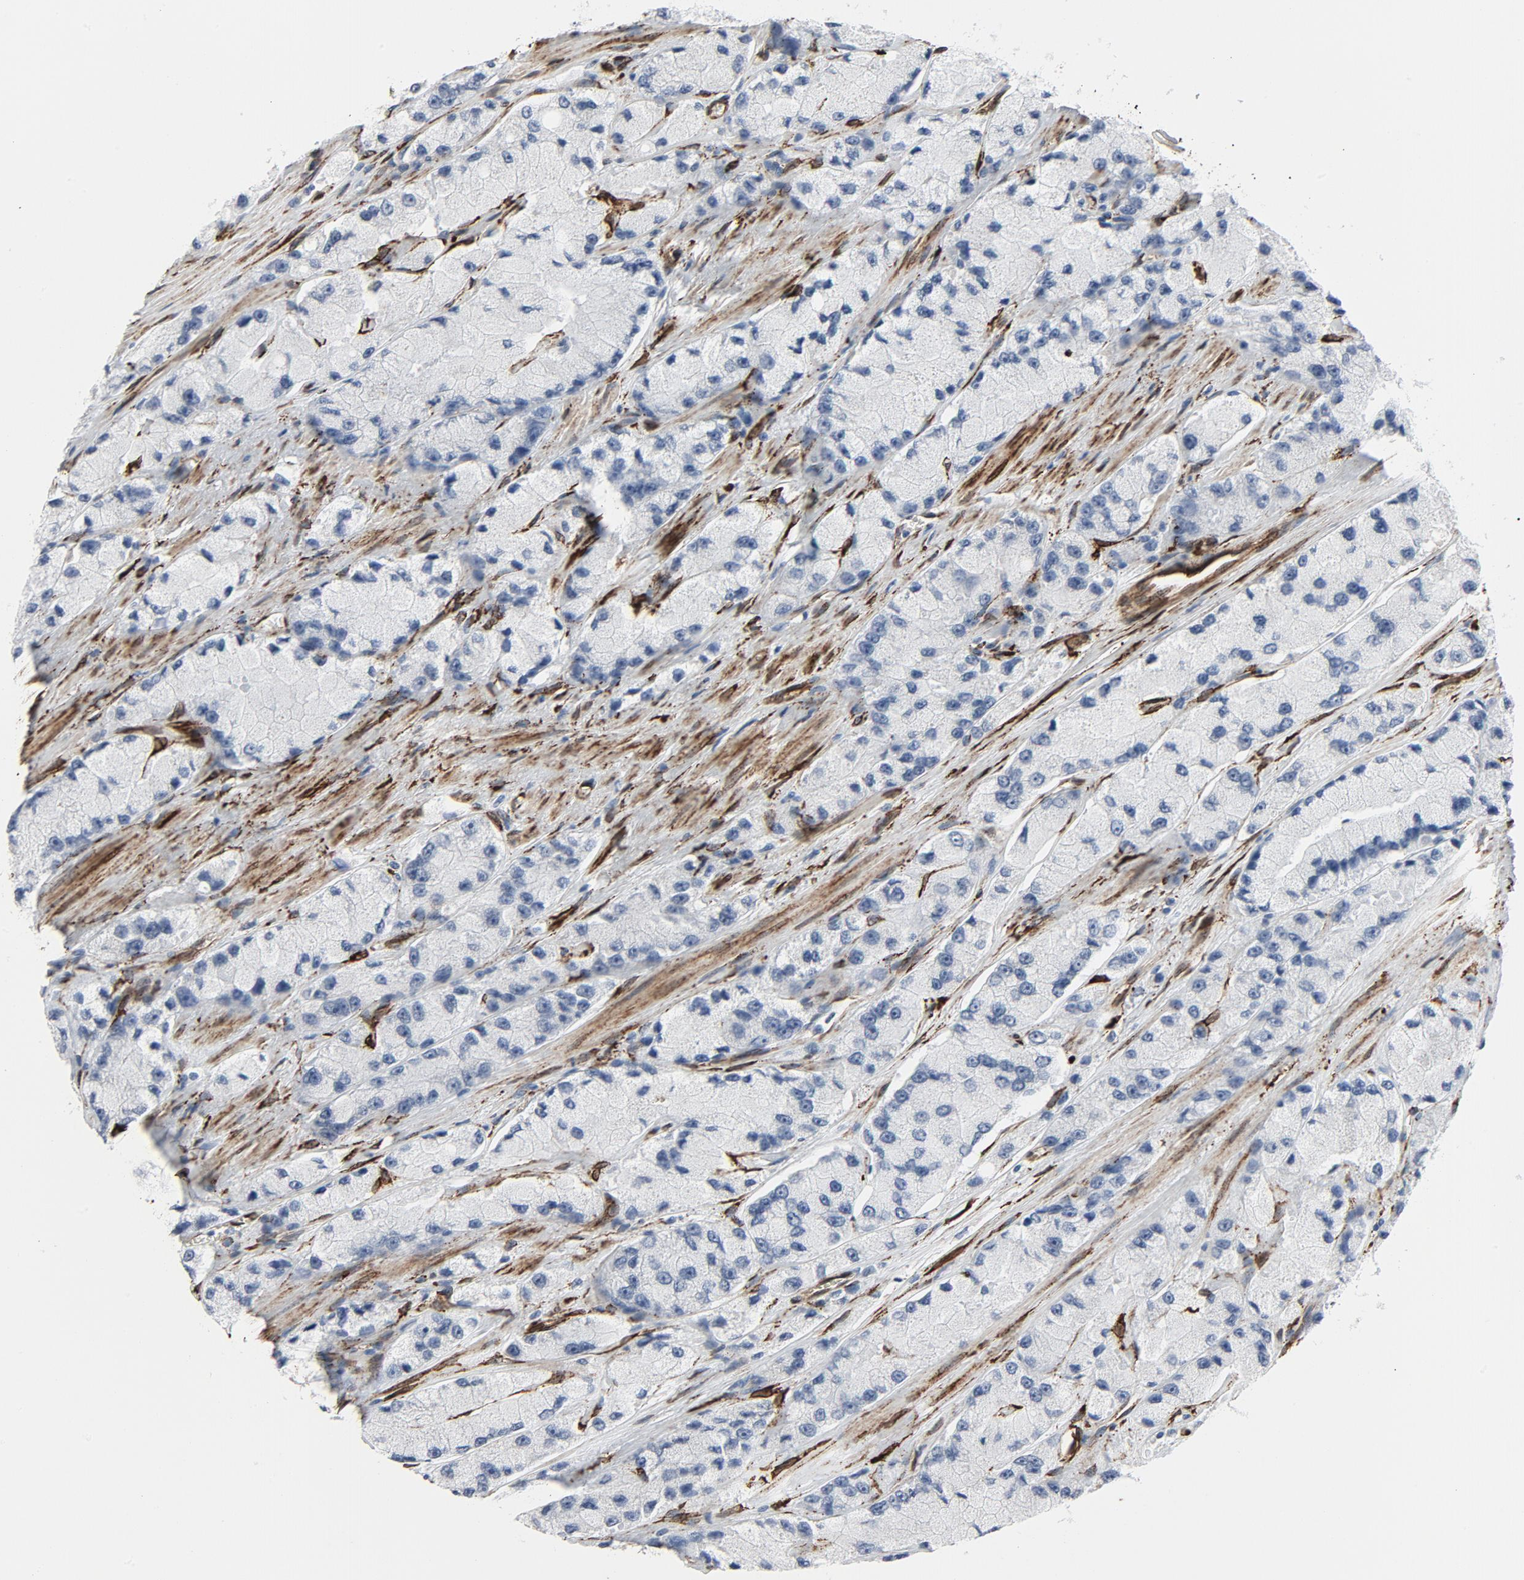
{"staining": {"intensity": "negative", "quantity": "none", "location": "none"}, "tissue": "prostate cancer", "cell_type": "Tumor cells", "image_type": "cancer", "snomed": [{"axis": "morphology", "description": "Adenocarcinoma, Low grade"}, {"axis": "topography", "description": "Prostate"}], "caption": "Immunohistochemistry (IHC) micrograph of human prostate adenocarcinoma (low-grade) stained for a protein (brown), which demonstrates no expression in tumor cells.", "gene": "SERPINH1", "patient": {"sex": "male", "age": 60}}